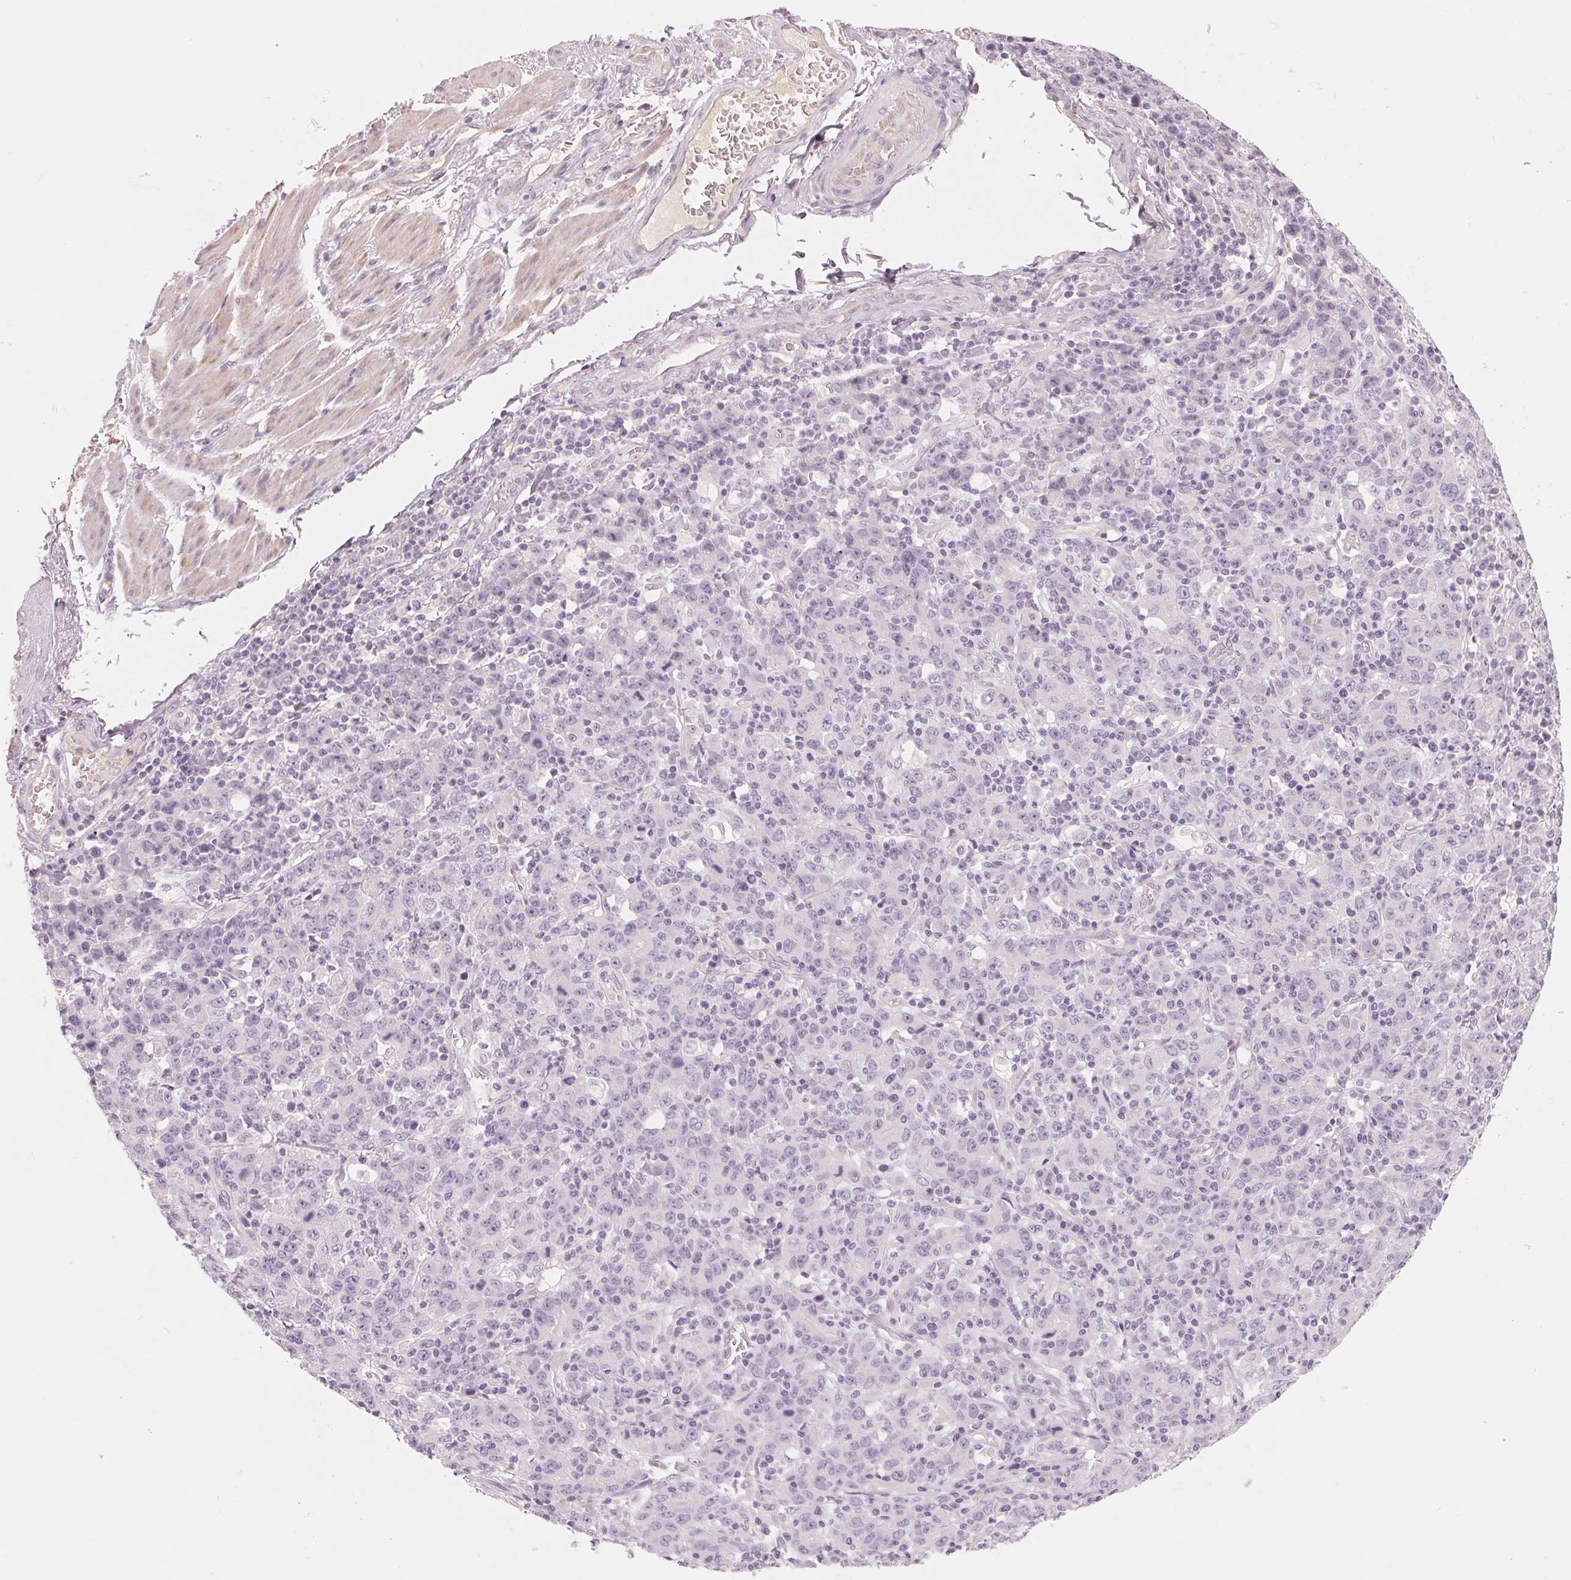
{"staining": {"intensity": "negative", "quantity": "none", "location": "none"}, "tissue": "stomach cancer", "cell_type": "Tumor cells", "image_type": "cancer", "snomed": [{"axis": "morphology", "description": "Adenocarcinoma, NOS"}, {"axis": "topography", "description": "Stomach, upper"}], "caption": "Tumor cells are negative for brown protein staining in adenocarcinoma (stomach).", "gene": "CFHR2", "patient": {"sex": "male", "age": 69}}